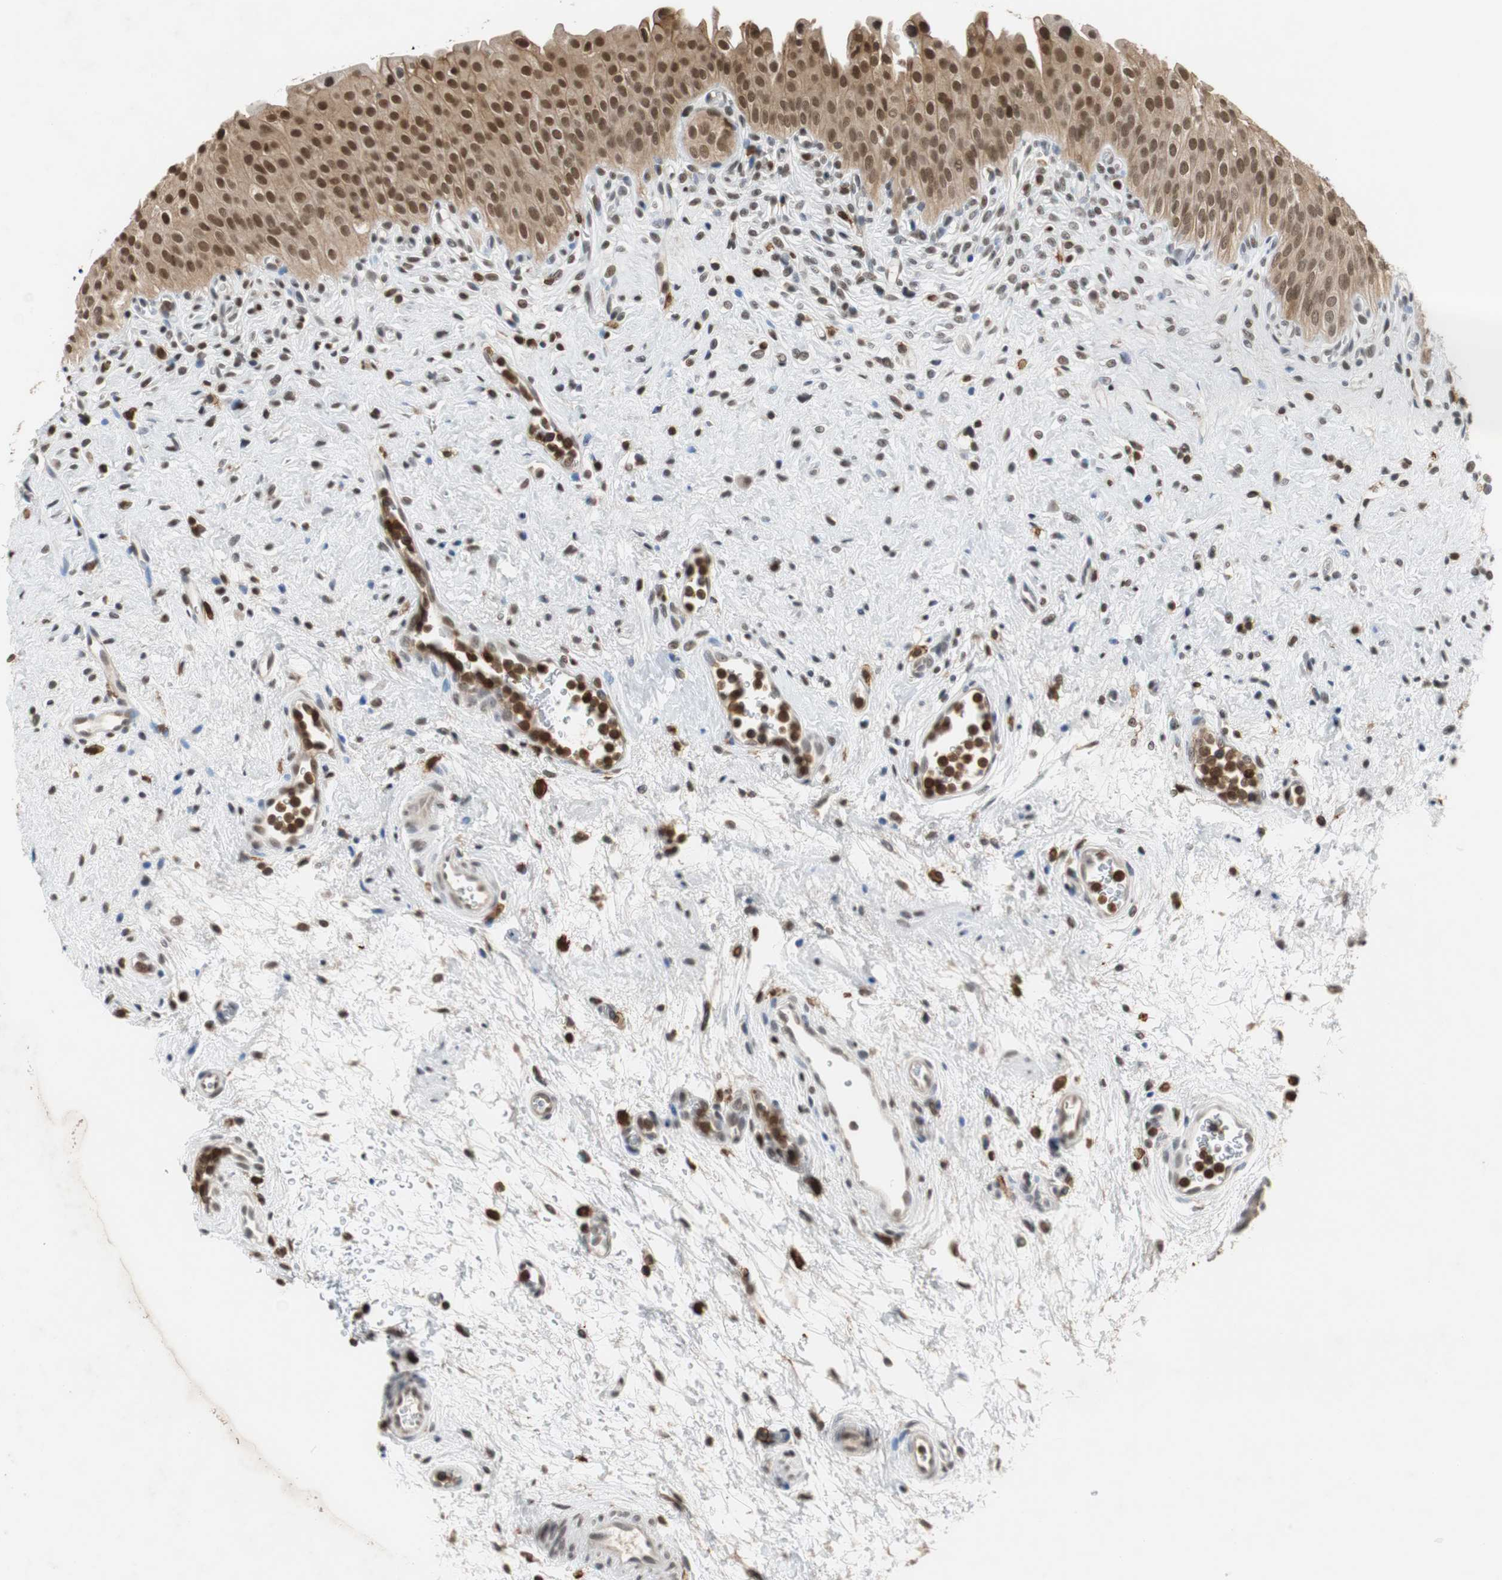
{"staining": {"intensity": "strong", "quantity": ">75%", "location": "cytoplasmic/membranous,nuclear"}, "tissue": "urinary bladder", "cell_type": "Urothelial cells", "image_type": "normal", "snomed": [{"axis": "morphology", "description": "Normal tissue, NOS"}, {"axis": "morphology", "description": "Urothelial carcinoma, High grade"}, {"axis": "topography", "description": "Urinary bladder"}], "caption": "The micrograph demonstrates staining of normal urinary bladder, revealing strong cytoplasmic/membranous,nuclear protein expression (brown color) within urothelial cells. Using DAB (brown) and hematoxylin (blue) stains, captured at high magnification using brightfield microscopy.", "gene": "SIRT1", "patient": {"sex": "male", "age": 46}}